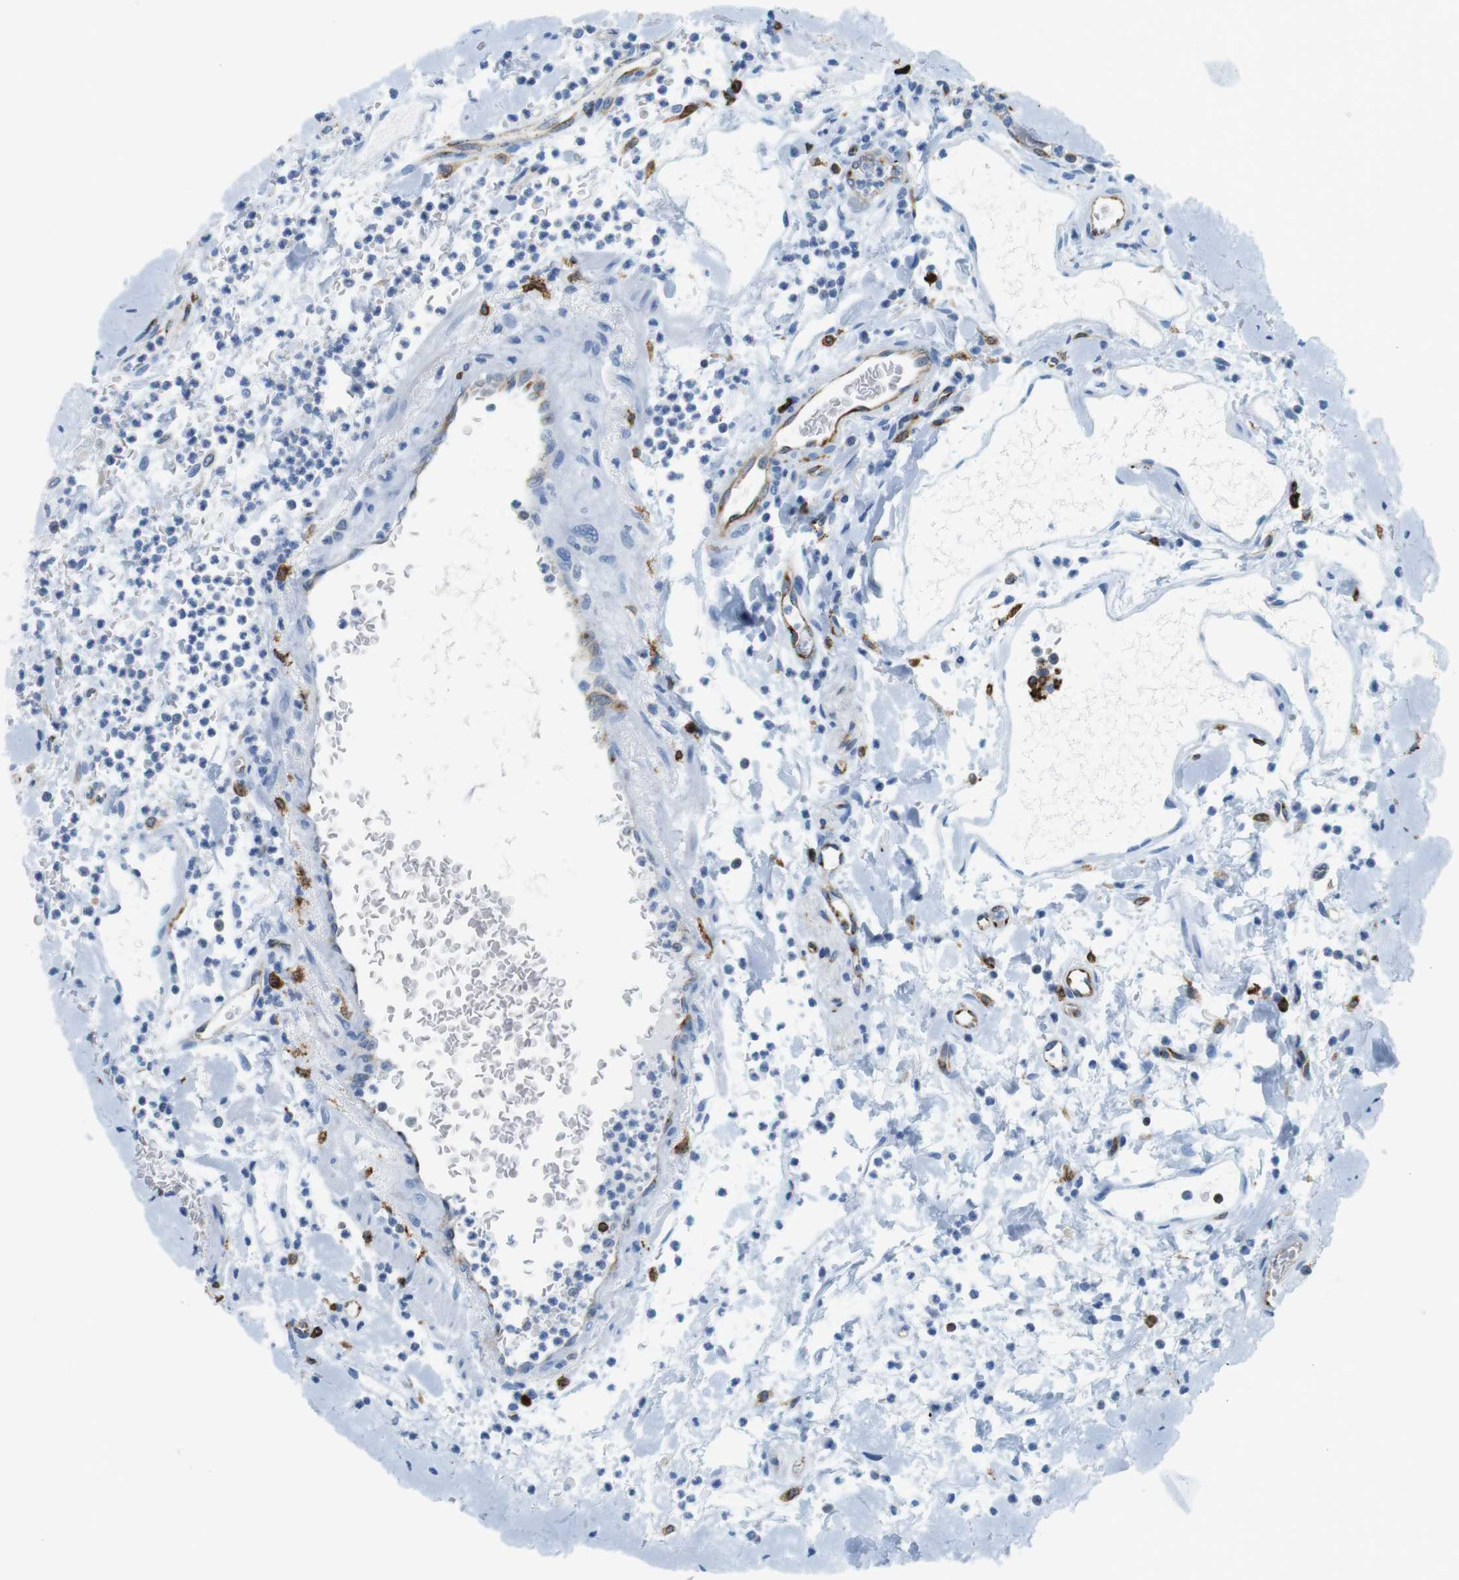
{"staining": {"intensity": "negative", "quantity": "none", "location": "none"}, "tissue": "stomach", "cell_type": "Glandular cells", "image_type": "normal", "snomed": [{"axis": "morphology", "description": "Normal tissue, NOS"}, {"axis": "topography", "description": "Stomach, upper"}], "caption": "DAB immunohistochemical staining of benign stomach reveals no significant staining in glandular cells. (Immunohistochemistry, brightfield microscopy, high magnification).", "gene": "CIITA", "patient": {"sex": "male", "age": 68}}